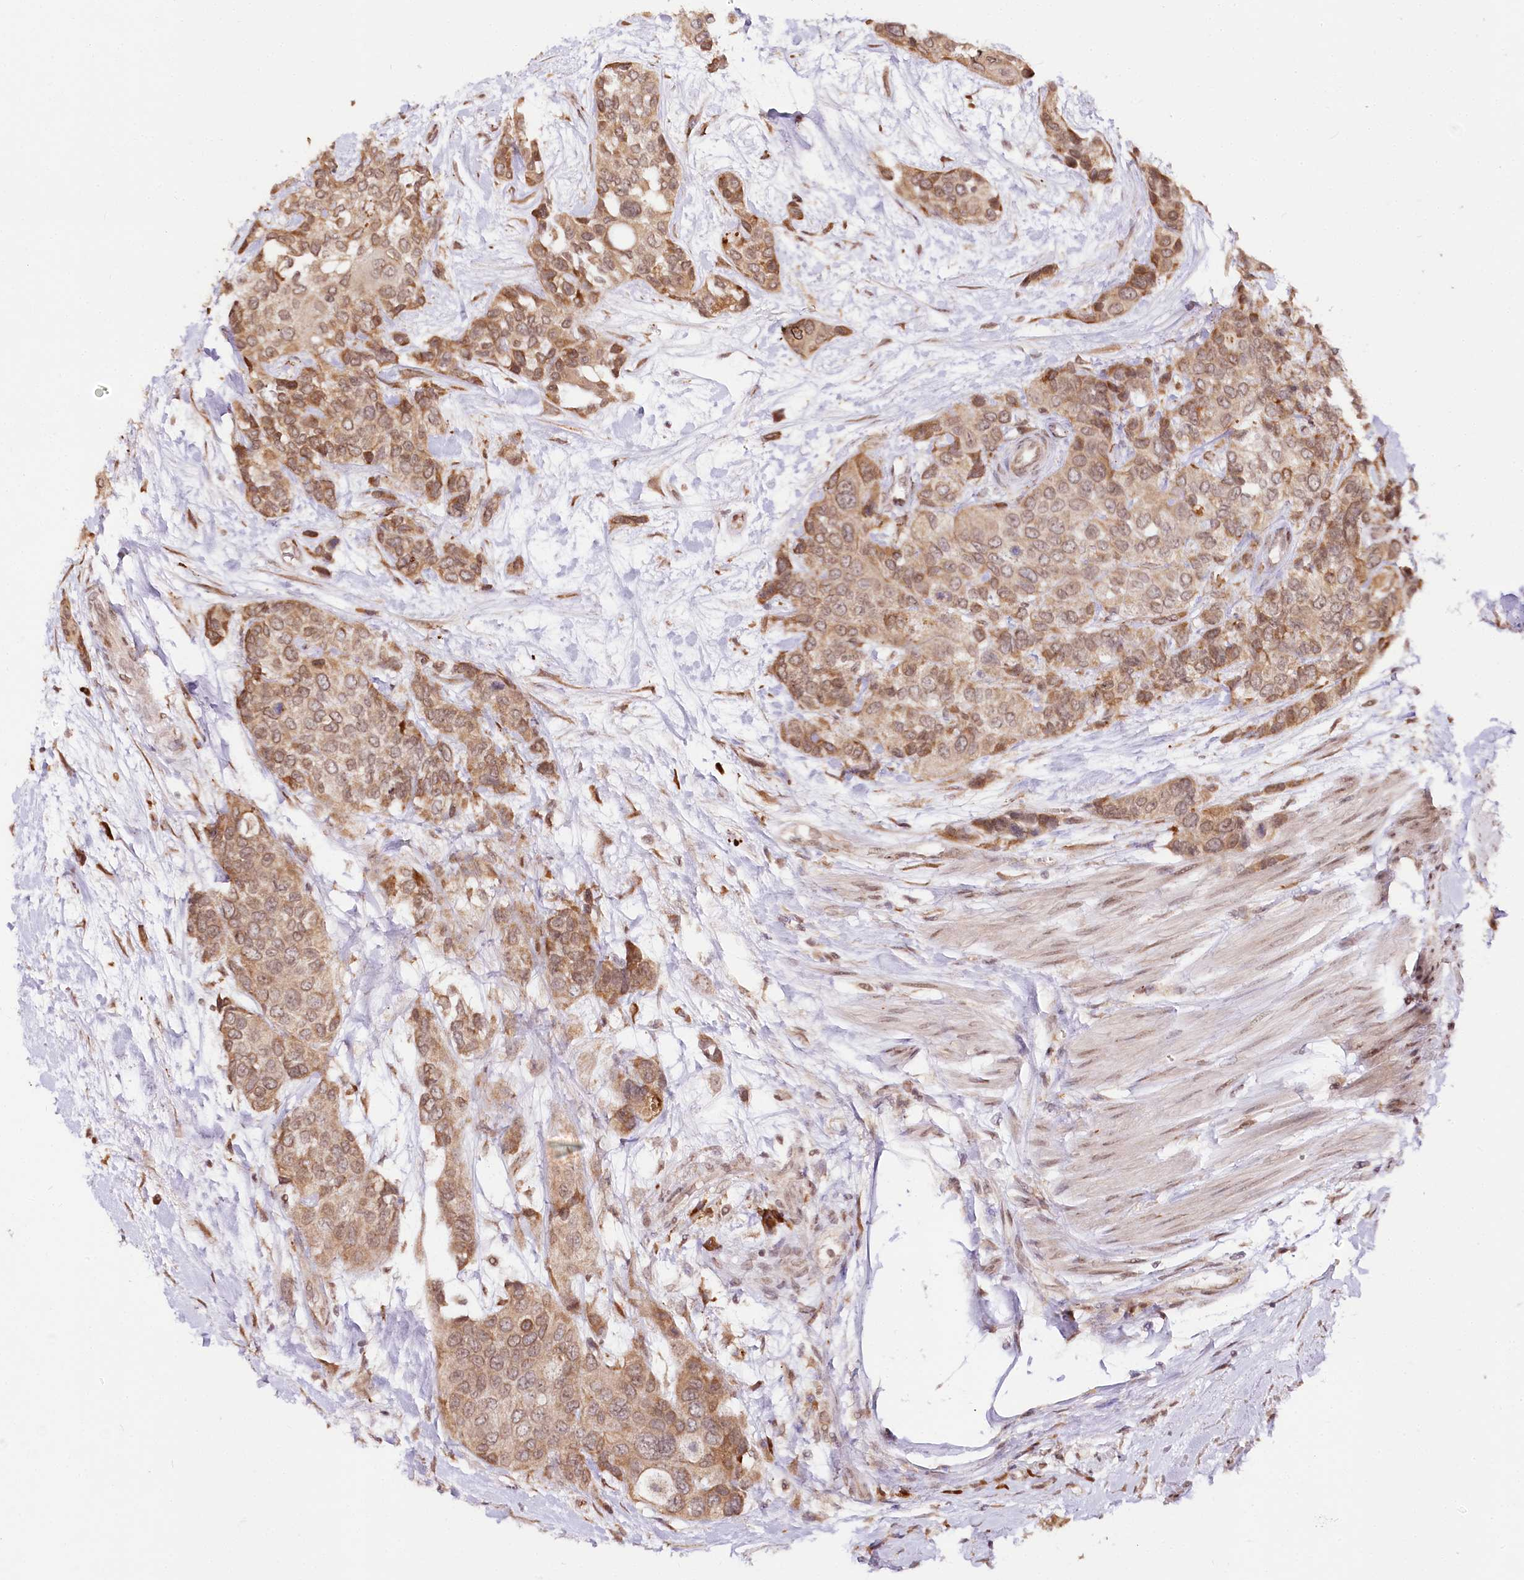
{"staining": {"intensity": "moderate", "quantity": ">75%", "location": "cytoplasmic/membranous"}, "tissue": "urothelial cancer", "cell_type": "Tumor cells", "image_type": "cancer", "snomed": [{"axis": "morphology", "description": "Normal tissue, NOS"}, {"axis": "morphology", "description": "Urothelial carcinoma, High grade"}, {"axis": "topography", "description": "Vascular tissue"}, {"axis": "topography", "description": "Urinary bladder"}], "caption": "A brown stain labels moderate cytoplasmic/membranous positivity of a protein in urothelial cancer tumor cells.", "gene": "ENSG00000144785", "patient": {"sex": "female", "age": 56}}